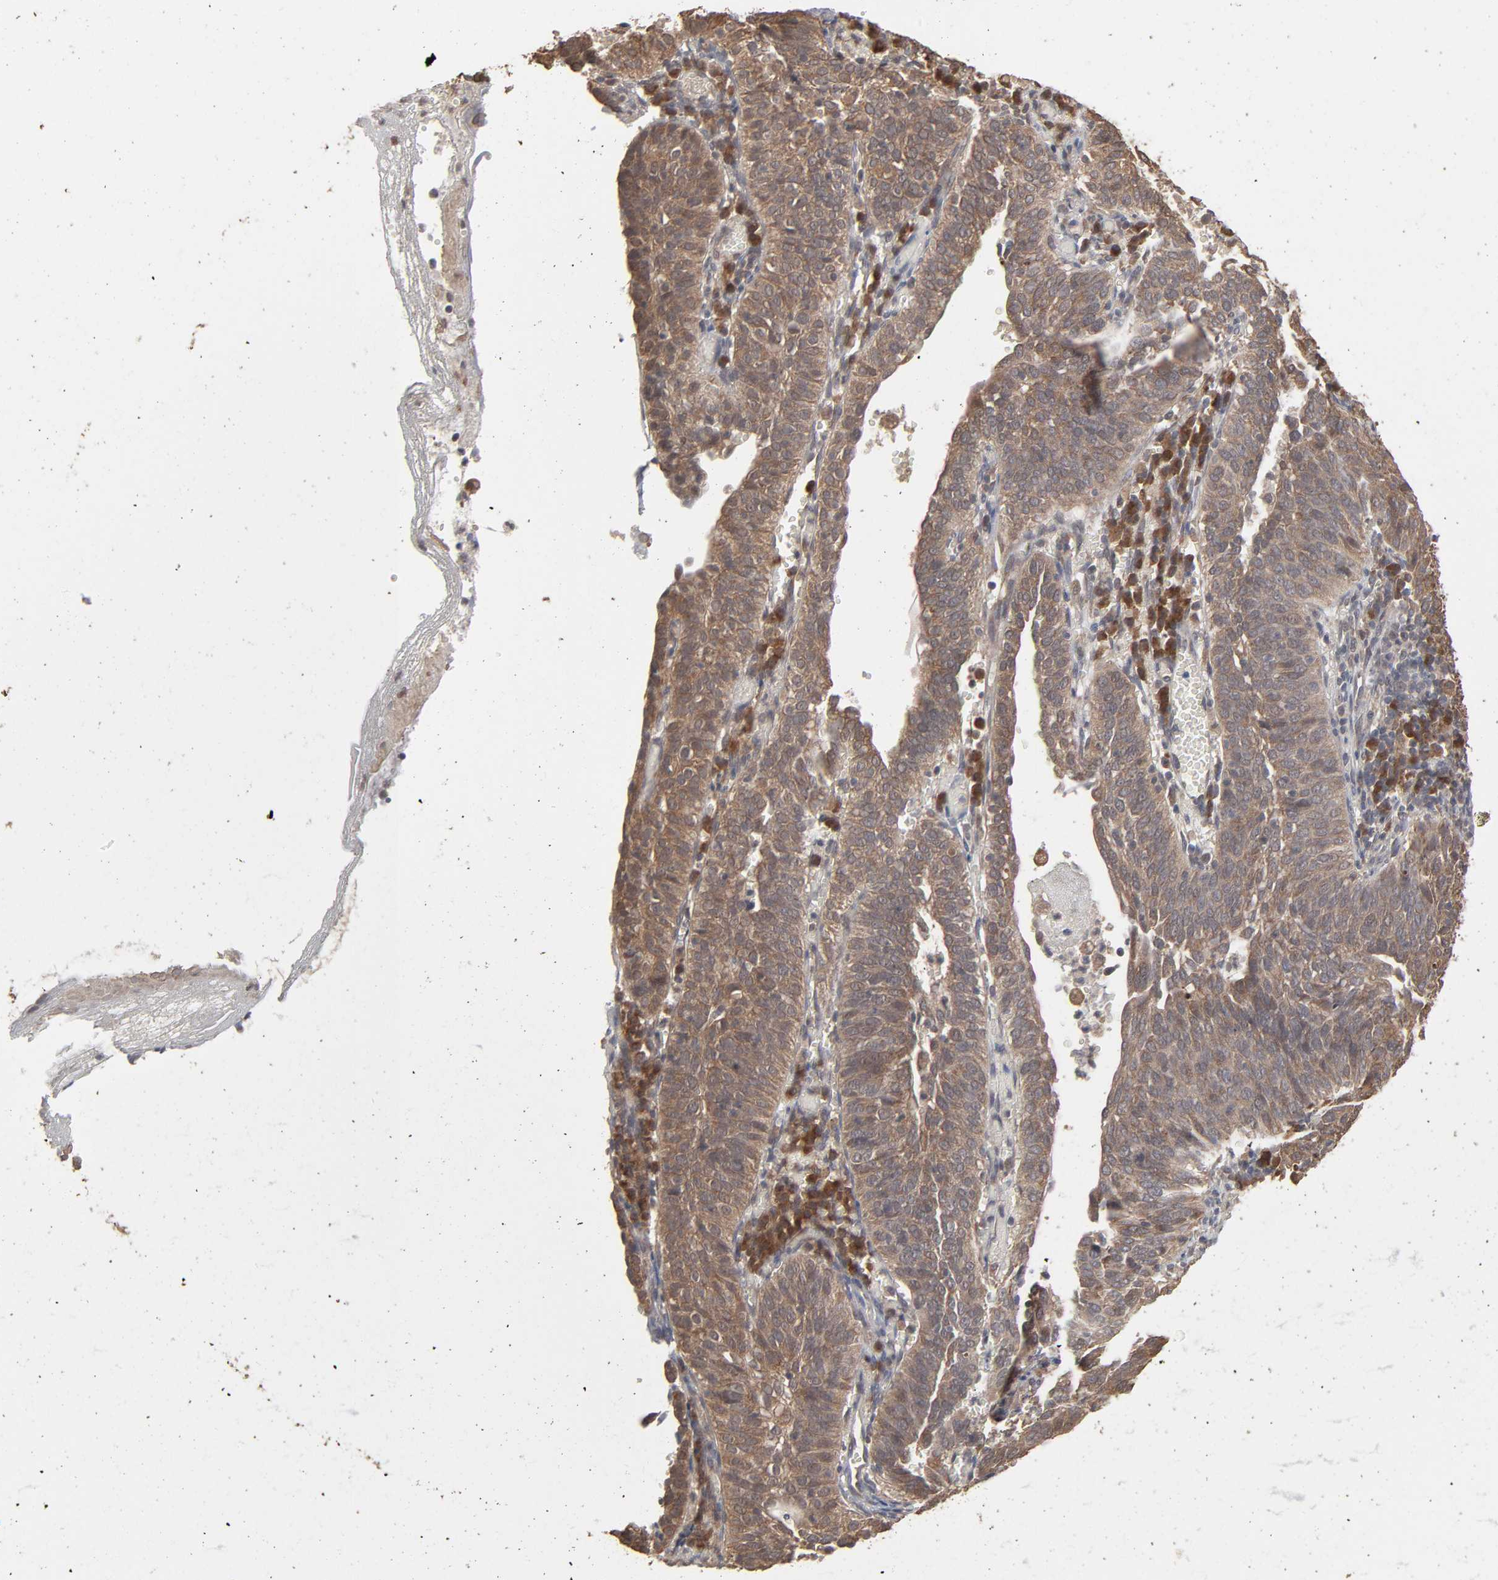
{"staining": {"intensity": "moderate", "quantity": ">75%", "location": "cytoplasmic/membranous"}, "tissue": "cervical cancer", "cell_type": "Tumor cells", "image_type": "cancer", "snomed": [{"axis": "morphology", "description": "Squamous cell carcinoma, NOS"}, {"axis": "topography", "description": "Cervix"}], "caption": "Tumor cells exhibit moderate cytoplasmic/membranous expression in about >75% of cells in cervical cancer. (brown staining indicates protein expression, while blue staining denotes nuclei).", "gene": "SCFD1", "patient": {"sex": "female", "age": 39}}